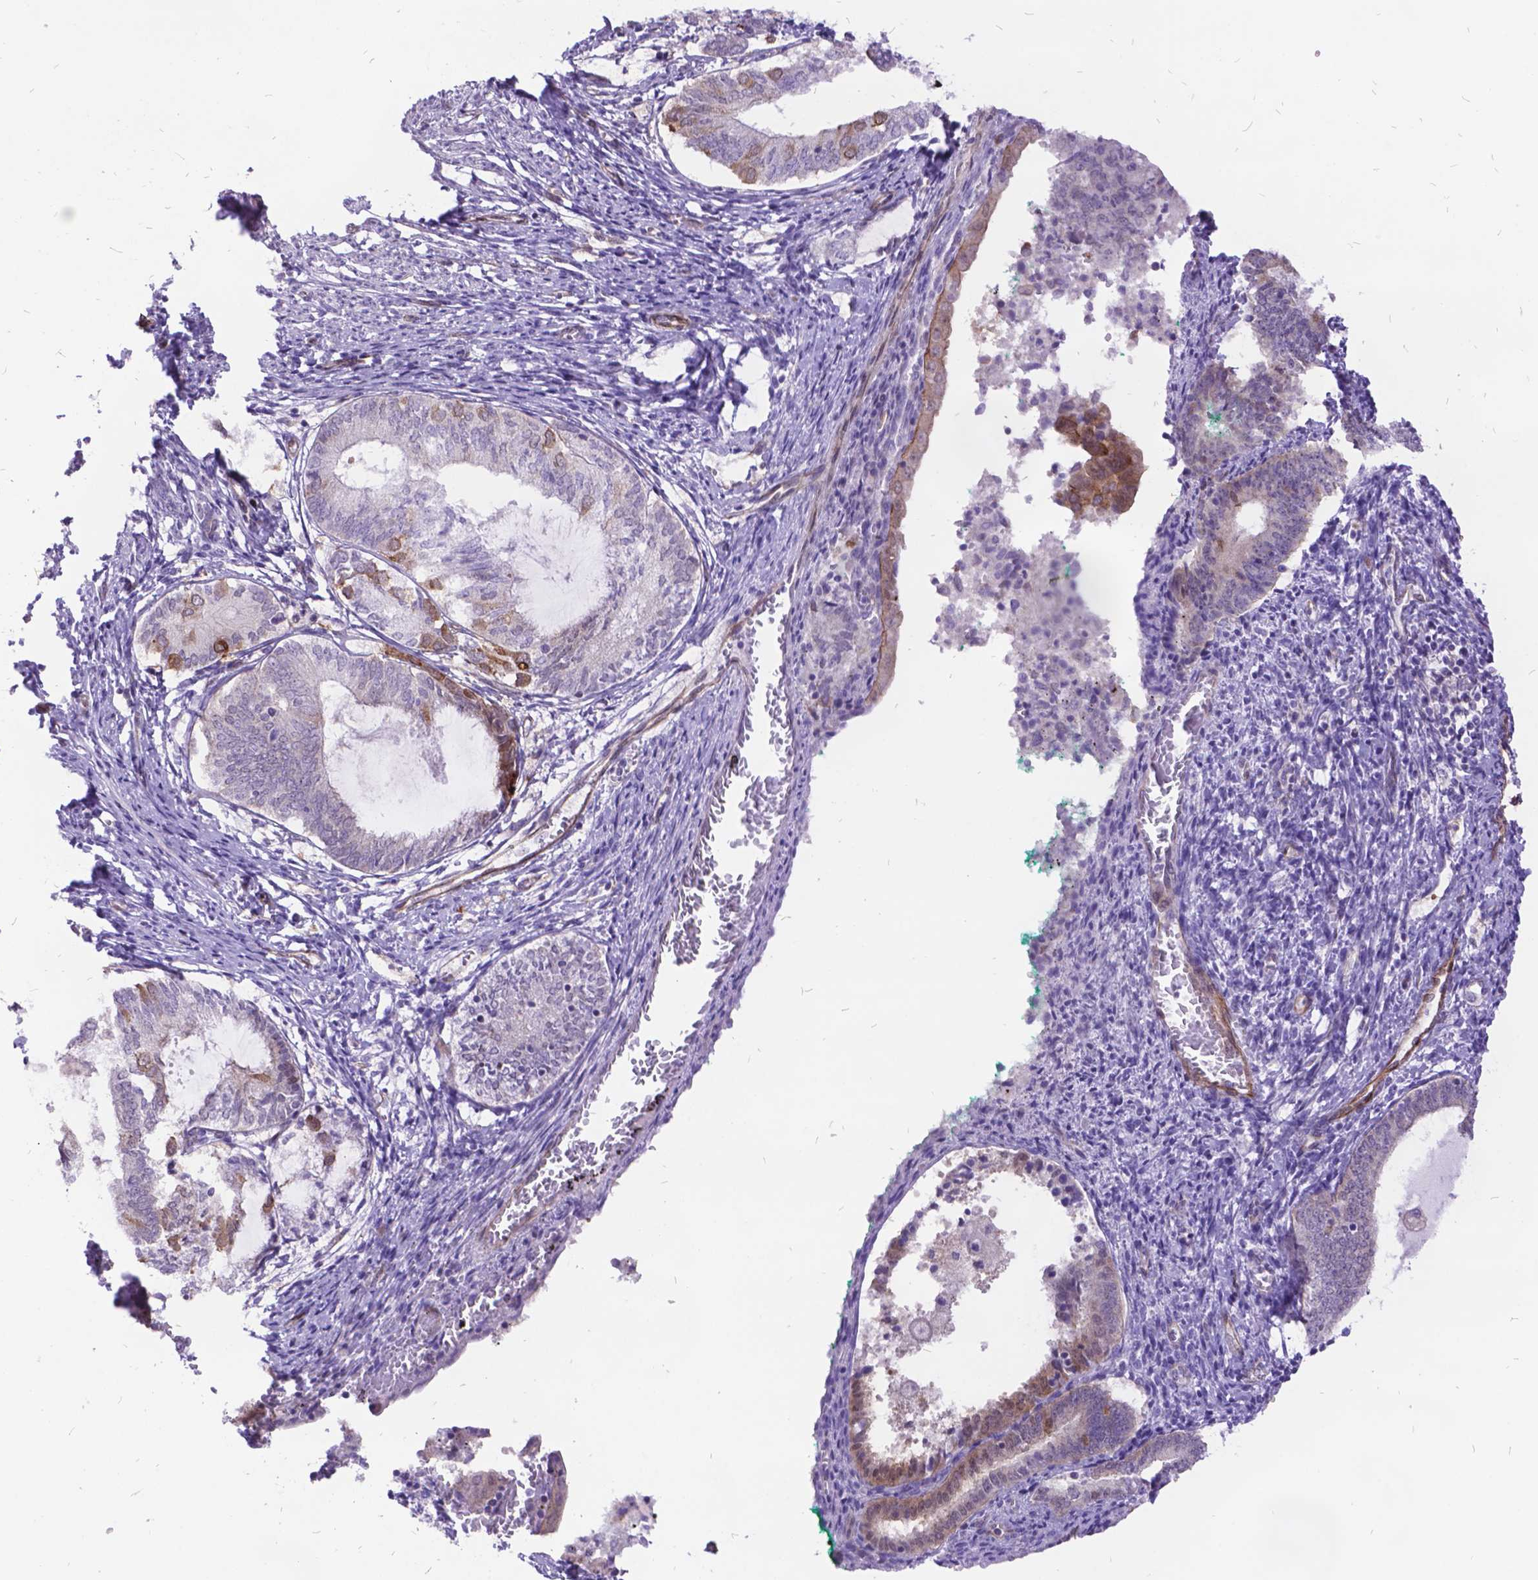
{"staining": {"intensity": "negative", "quantity": "none", "location": "none"}, "tissue": "endometrium", "cell_type": "Cells in endometrial stroma", "image_type": "normal", "snomed": [{"axis": "morphology", "description": "Normal tissue, NOS"}, {"axis": "topography", "description": "Endometrium"}], "caption": "Histopathology image shows no protein positivity in cells in endometrial stroma of unremarkable endometrium. Nuclei are stained in blue.", "gene": "GRB7", "patient": {"sex": "female", "age": 50}}